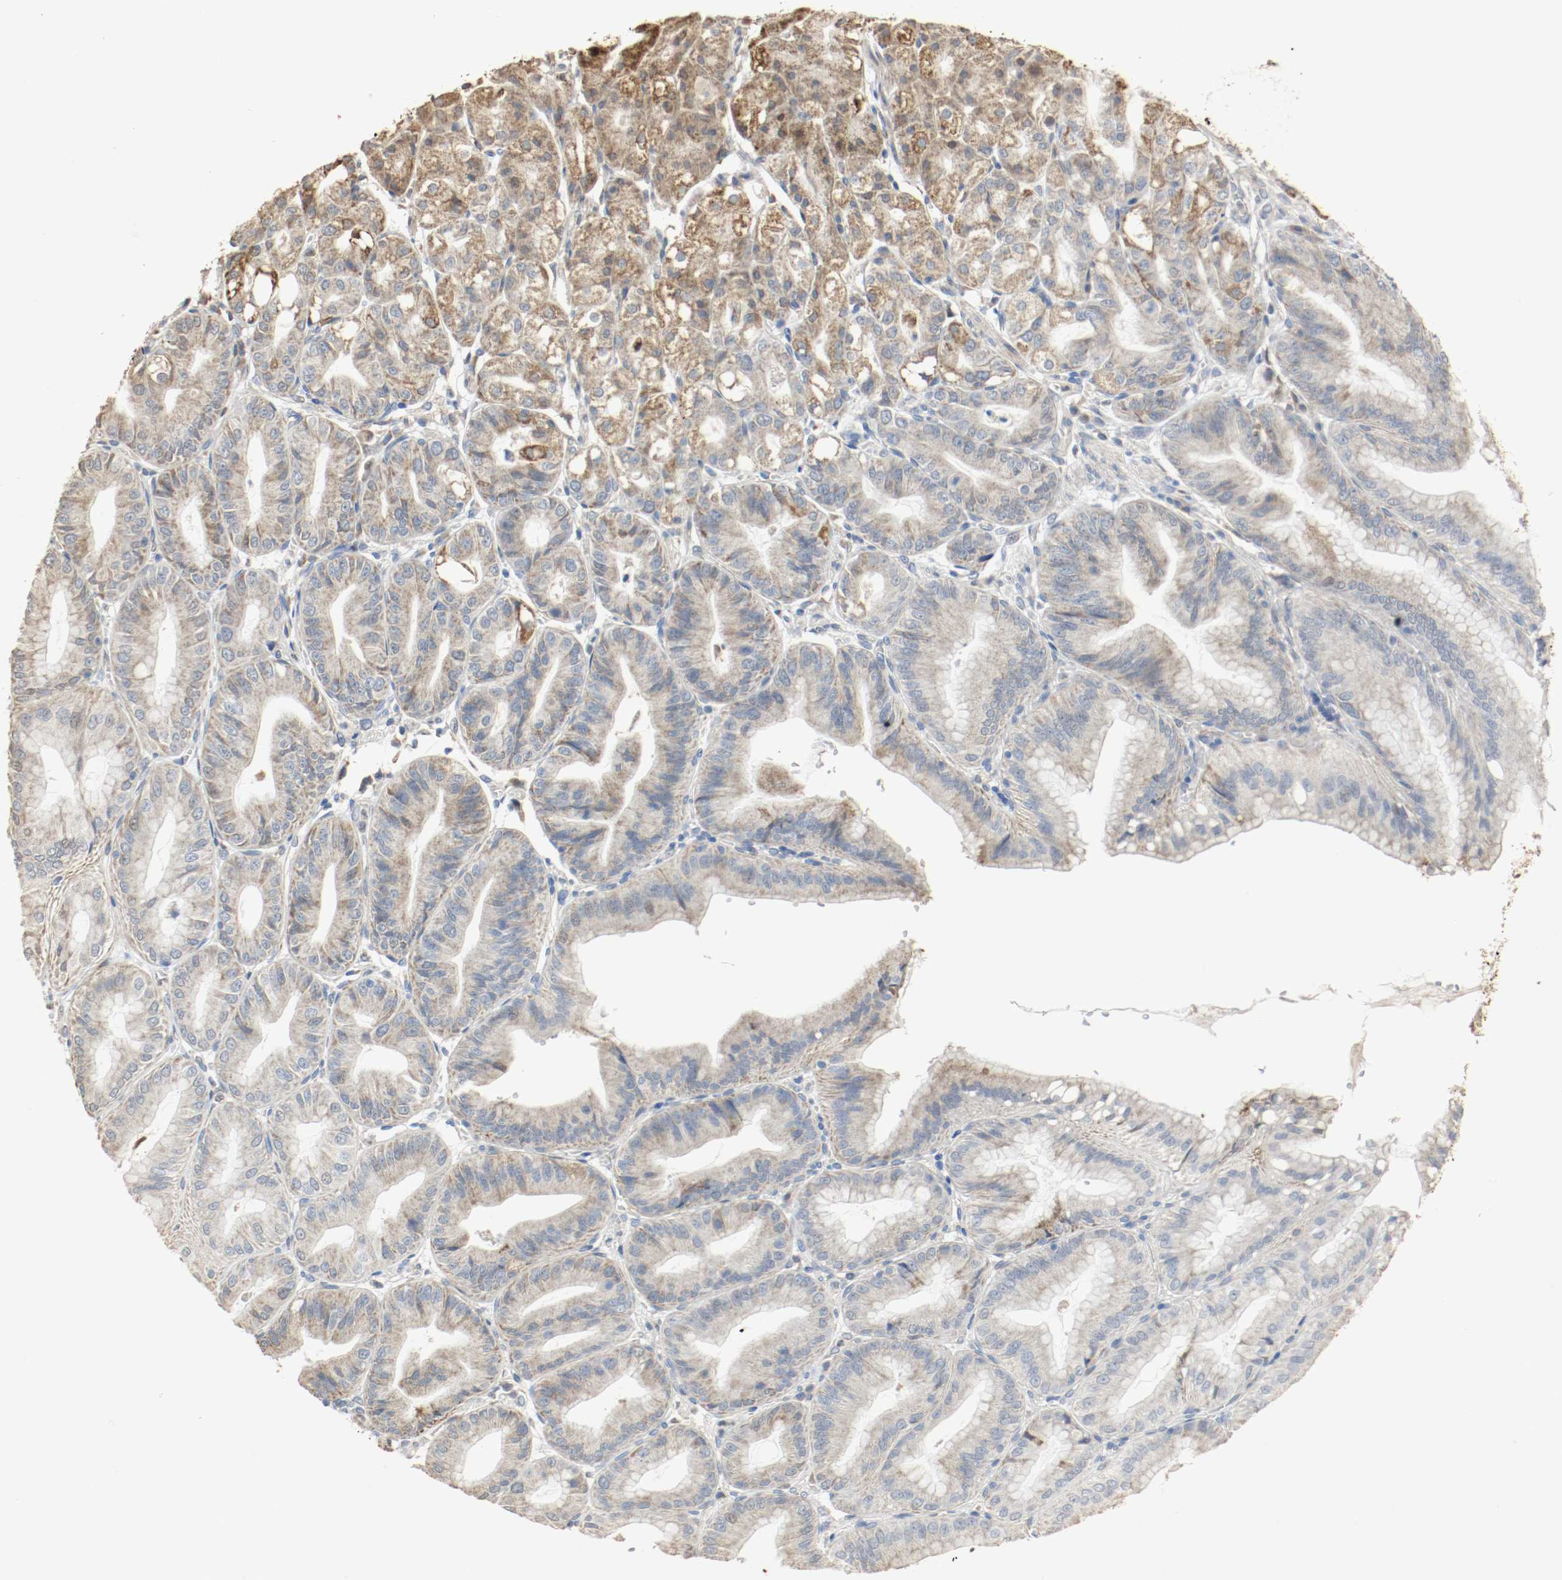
{"staining": {"intensity": "moderate", "quantity": ">75%", "location": "cytoplasmic/membranous,nuclear"}, "tissue": "stomach", "cell_type": "Glandular cells", "image_type": "normal", "snomed": [{"axis": "morphology", "description": "Normal tissue, NOS"}, {"axis": "topography", "description": "Stomach, lower"}], "caption": "A photomicrograph of human stomach stained for a protein shows moderate cytoplasmic/membranous,nuclear brown staining in glandular cells.", "gene": "ALDH4A1", "patient": {"sex": "male", "age": 71}}